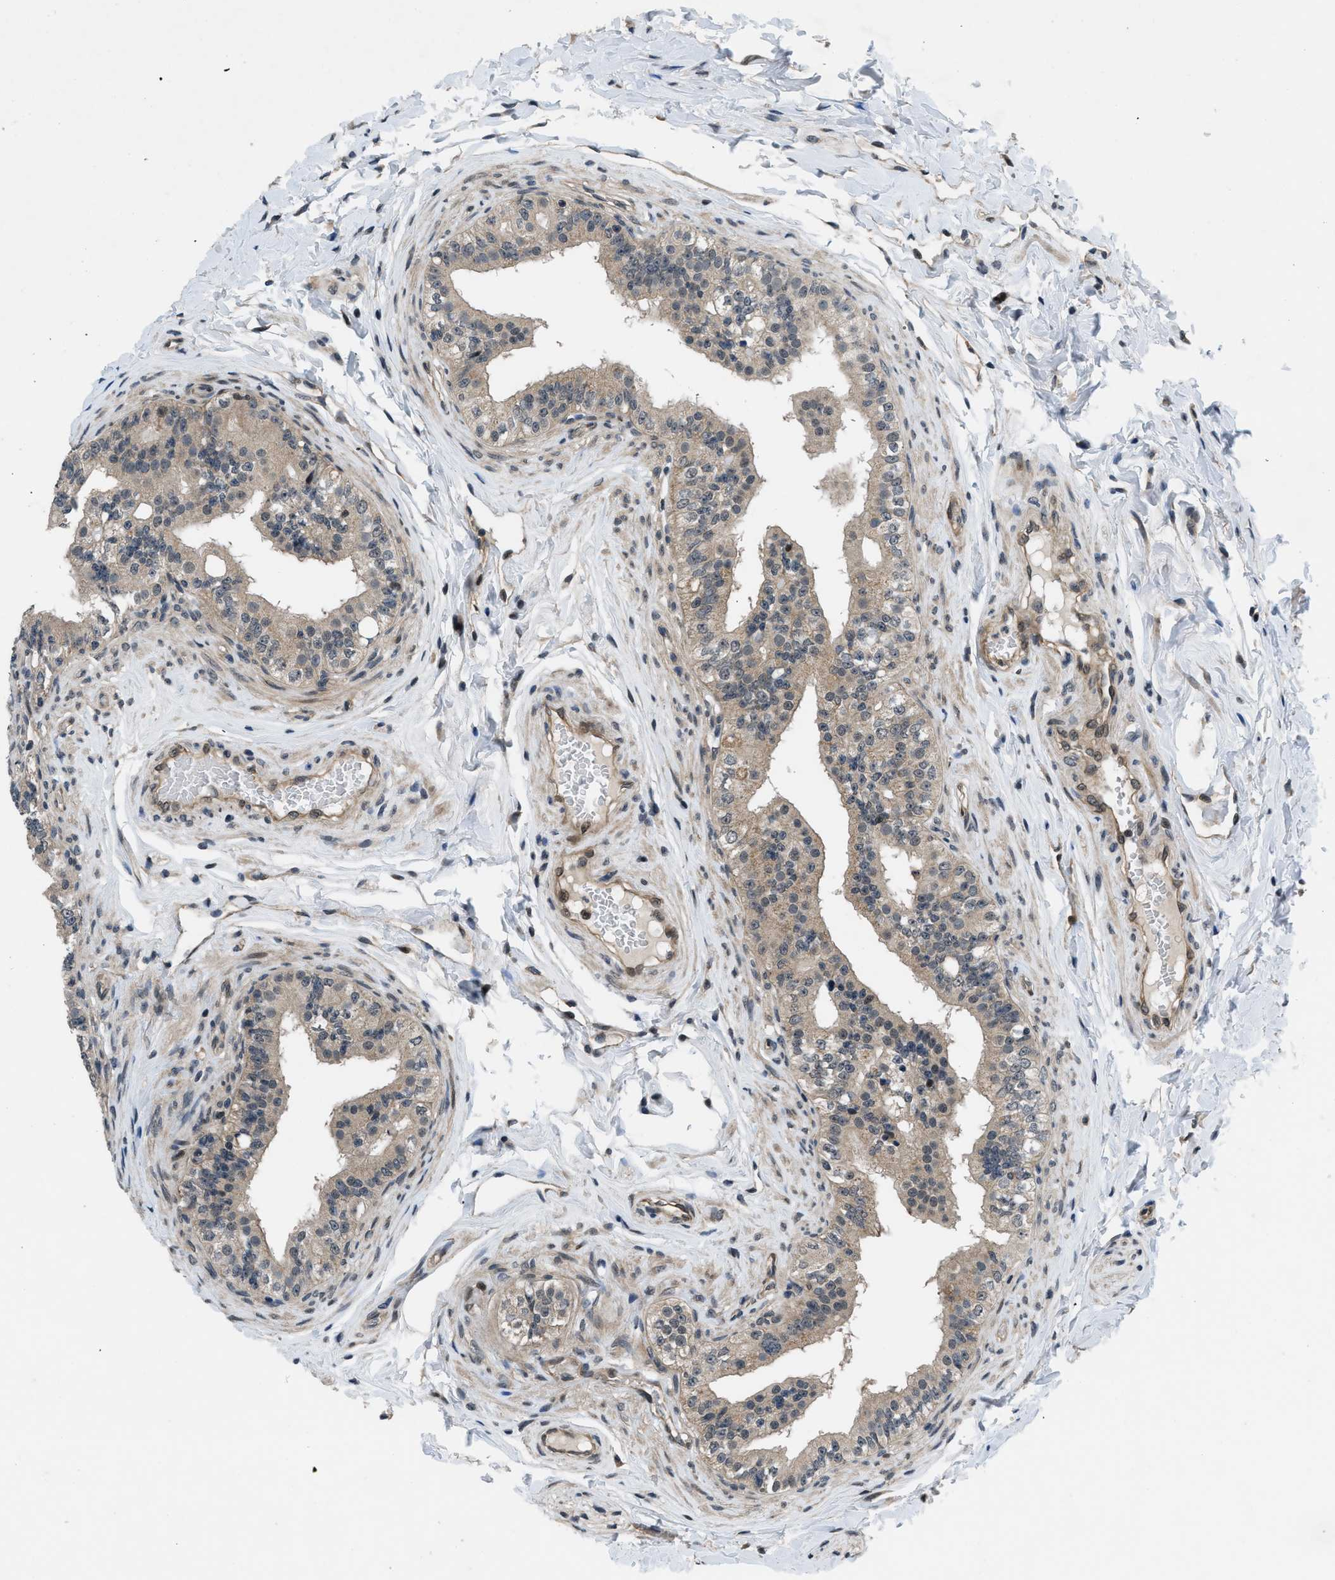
{"staining": {"intensity": "moderate", "quantity": ">75%", "location": "cytoplasmic/membranous,nuclear"}, "tissue": "epididymis", "cell_type": "Glandular cells", "image_type": "normal", "snomed": [{"axis": "morphology", "description": "Normal tissue, NOS"}, {"axis": "topography", "description": "Testis"}, {"axis": "topography", "description": "Epididymis"}], "caption": "The photomicrograph displays a brown stain indicating the presence of a protein in the cytoplasmic/membranous,nuclear of glandular cells in epididymis. The staining is performed using DAB brown chromogen to label protein expression. The nuclei are counter-stained blue using hematoxylin.", "gene": "SETD5", "patient": {"sex": "male", "age": 36}}